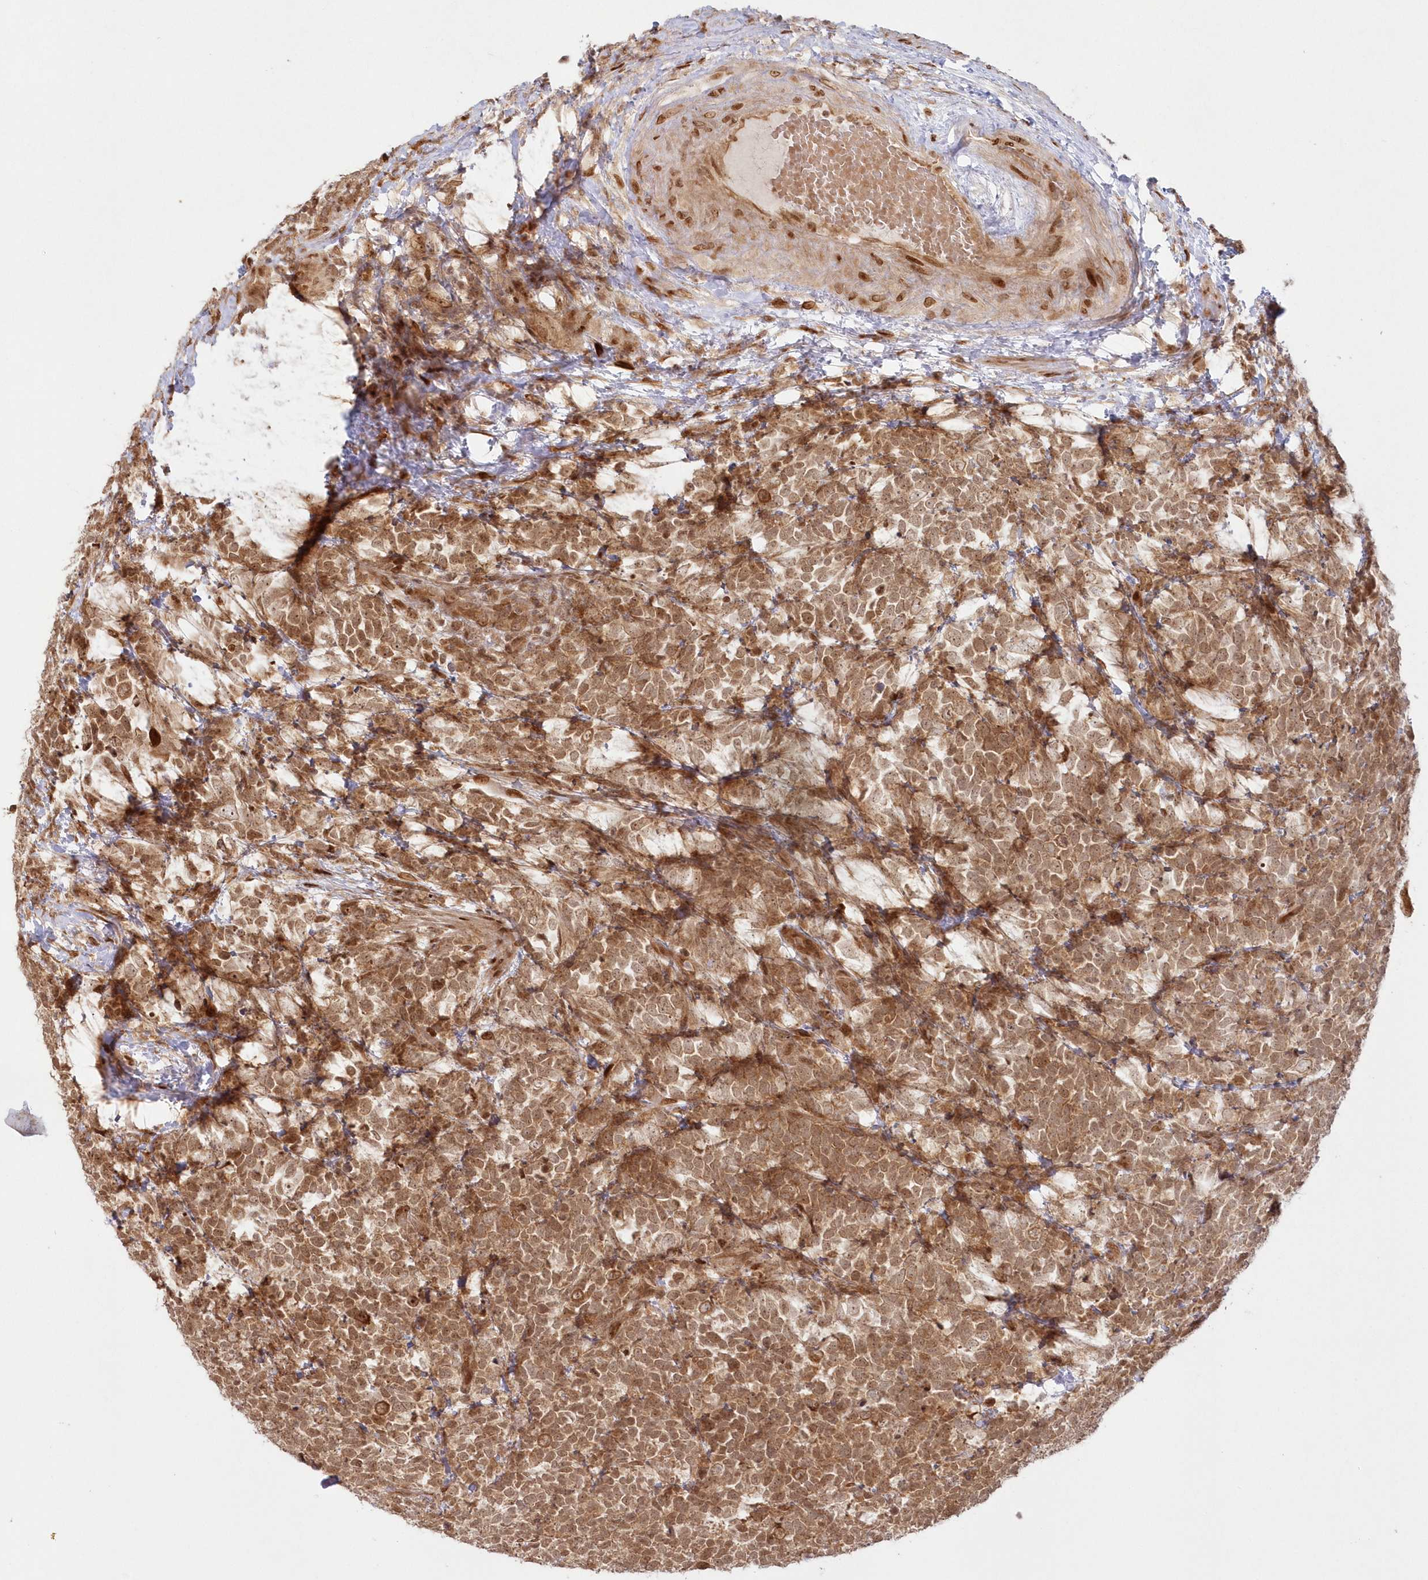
{"staining": {"intensity": "moderate", "quantity": ">75%", "location": "cytoplasmic/membranous,nuclear"}, "tissue": "urothelial cancer", "cell_type": "Tumor cells", "image_type": "cancer", "snomed": [{"axis": "morphology", "description": "Urothelial carcinoma, High grade"}, {"axis": "topography", "description": "Urinary bladder"}], "caption": "The micrograph exhibits a brown stain indicating the presence of a protein in the cytoplasmic/membranous and nuclear of tumor cells in high-grade urothelial carcinoma. Nuclei are stained in blue.", "gene": "TOGARAM2", "patient": {"sex": "female", "age": 82}}